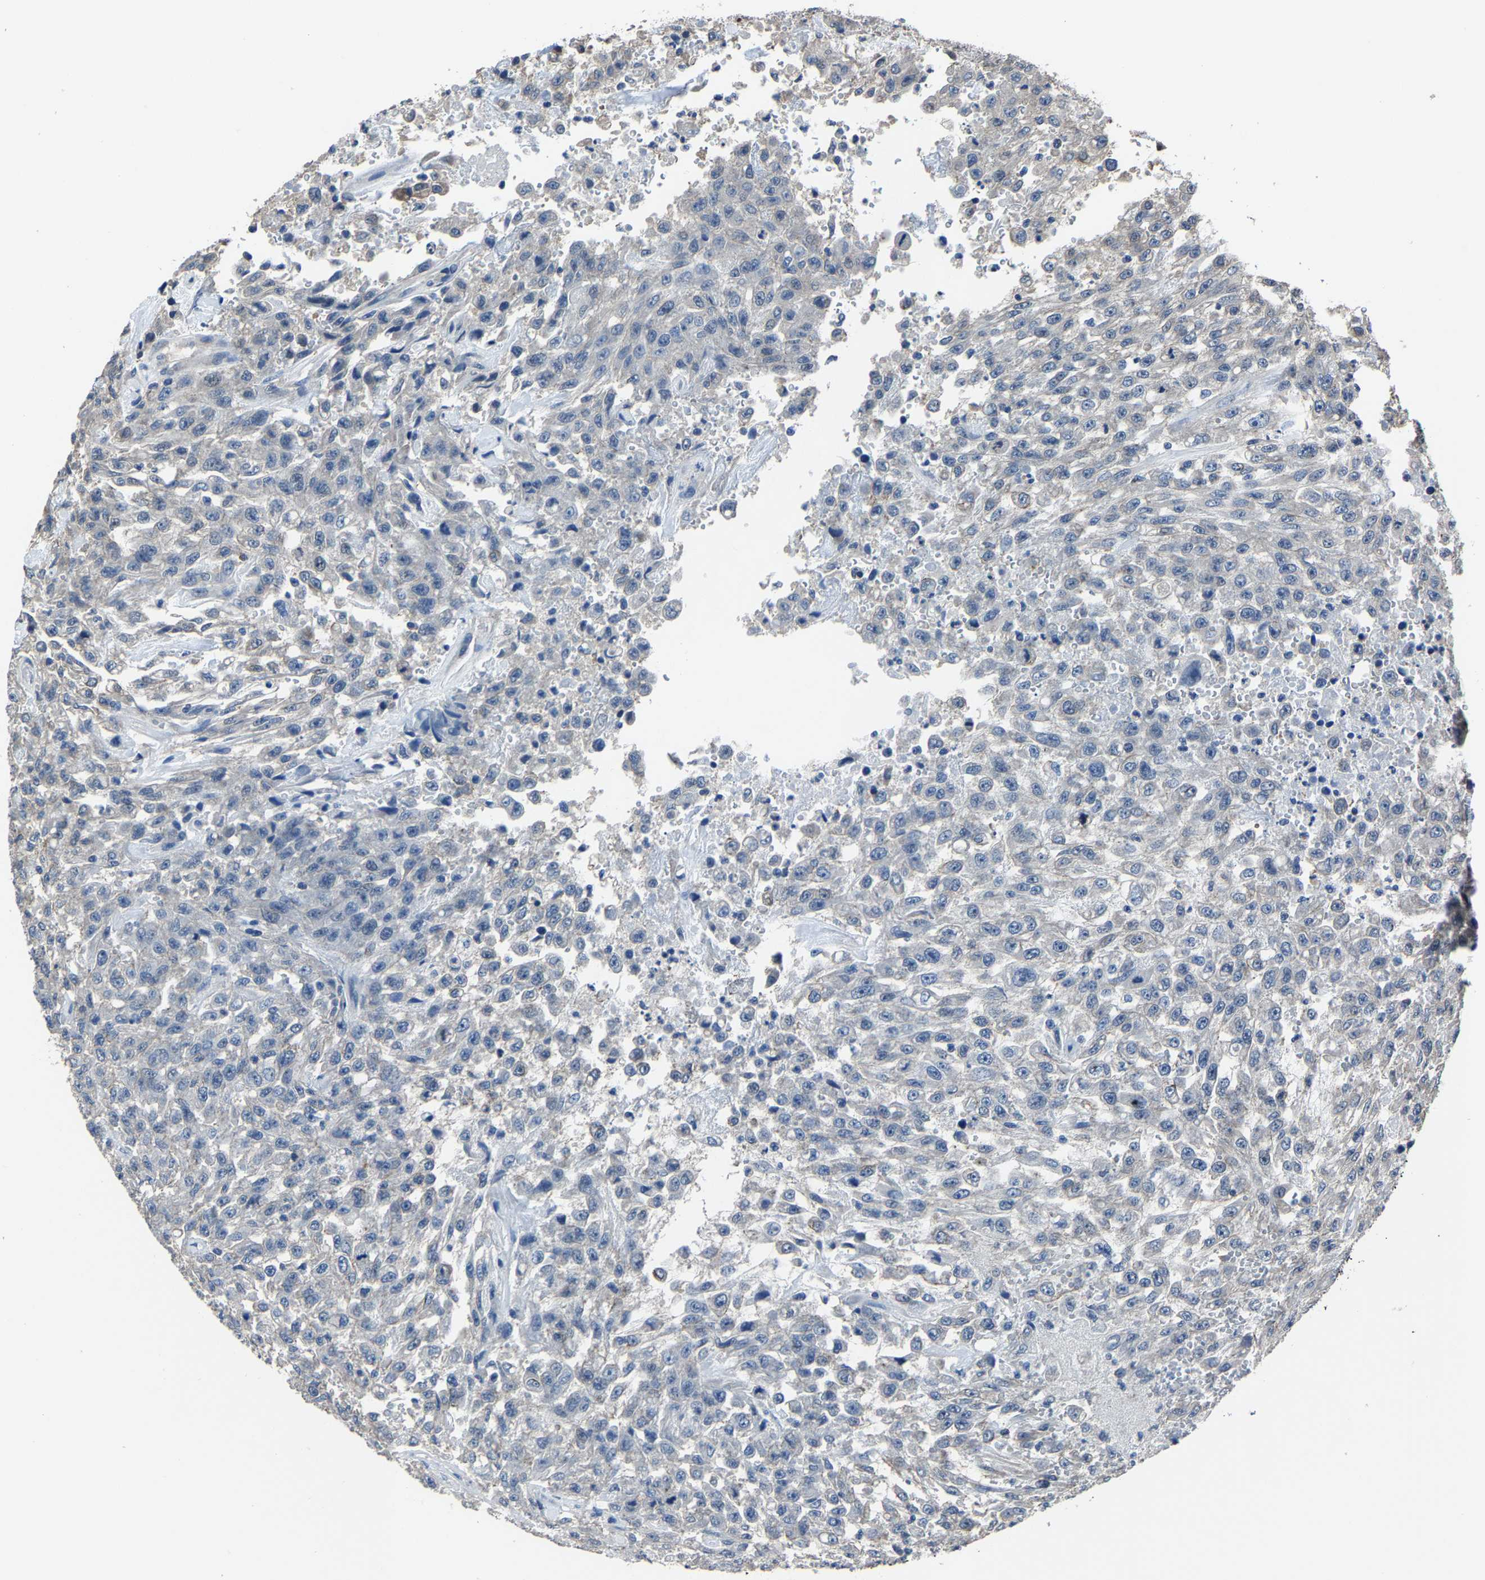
{"staining": {"intensity": "negative", "quantity": "none", "location": "none"}, "tissue": "urothelial cancer", "cell_type": "Tumor cells", "image_type": "cancer", "snomed": [{"axis": "morphology", "description": "Urothelial carcinoma, High grade"}, {"axis": "topography", "description": "Urinary bladder"}], "caption": "Image shows no significant protein expression in tumor cells of urothelial carcinoma (high-grade).", "gene": "STRBP", "patient": {"sex": "male", "age": 46}}